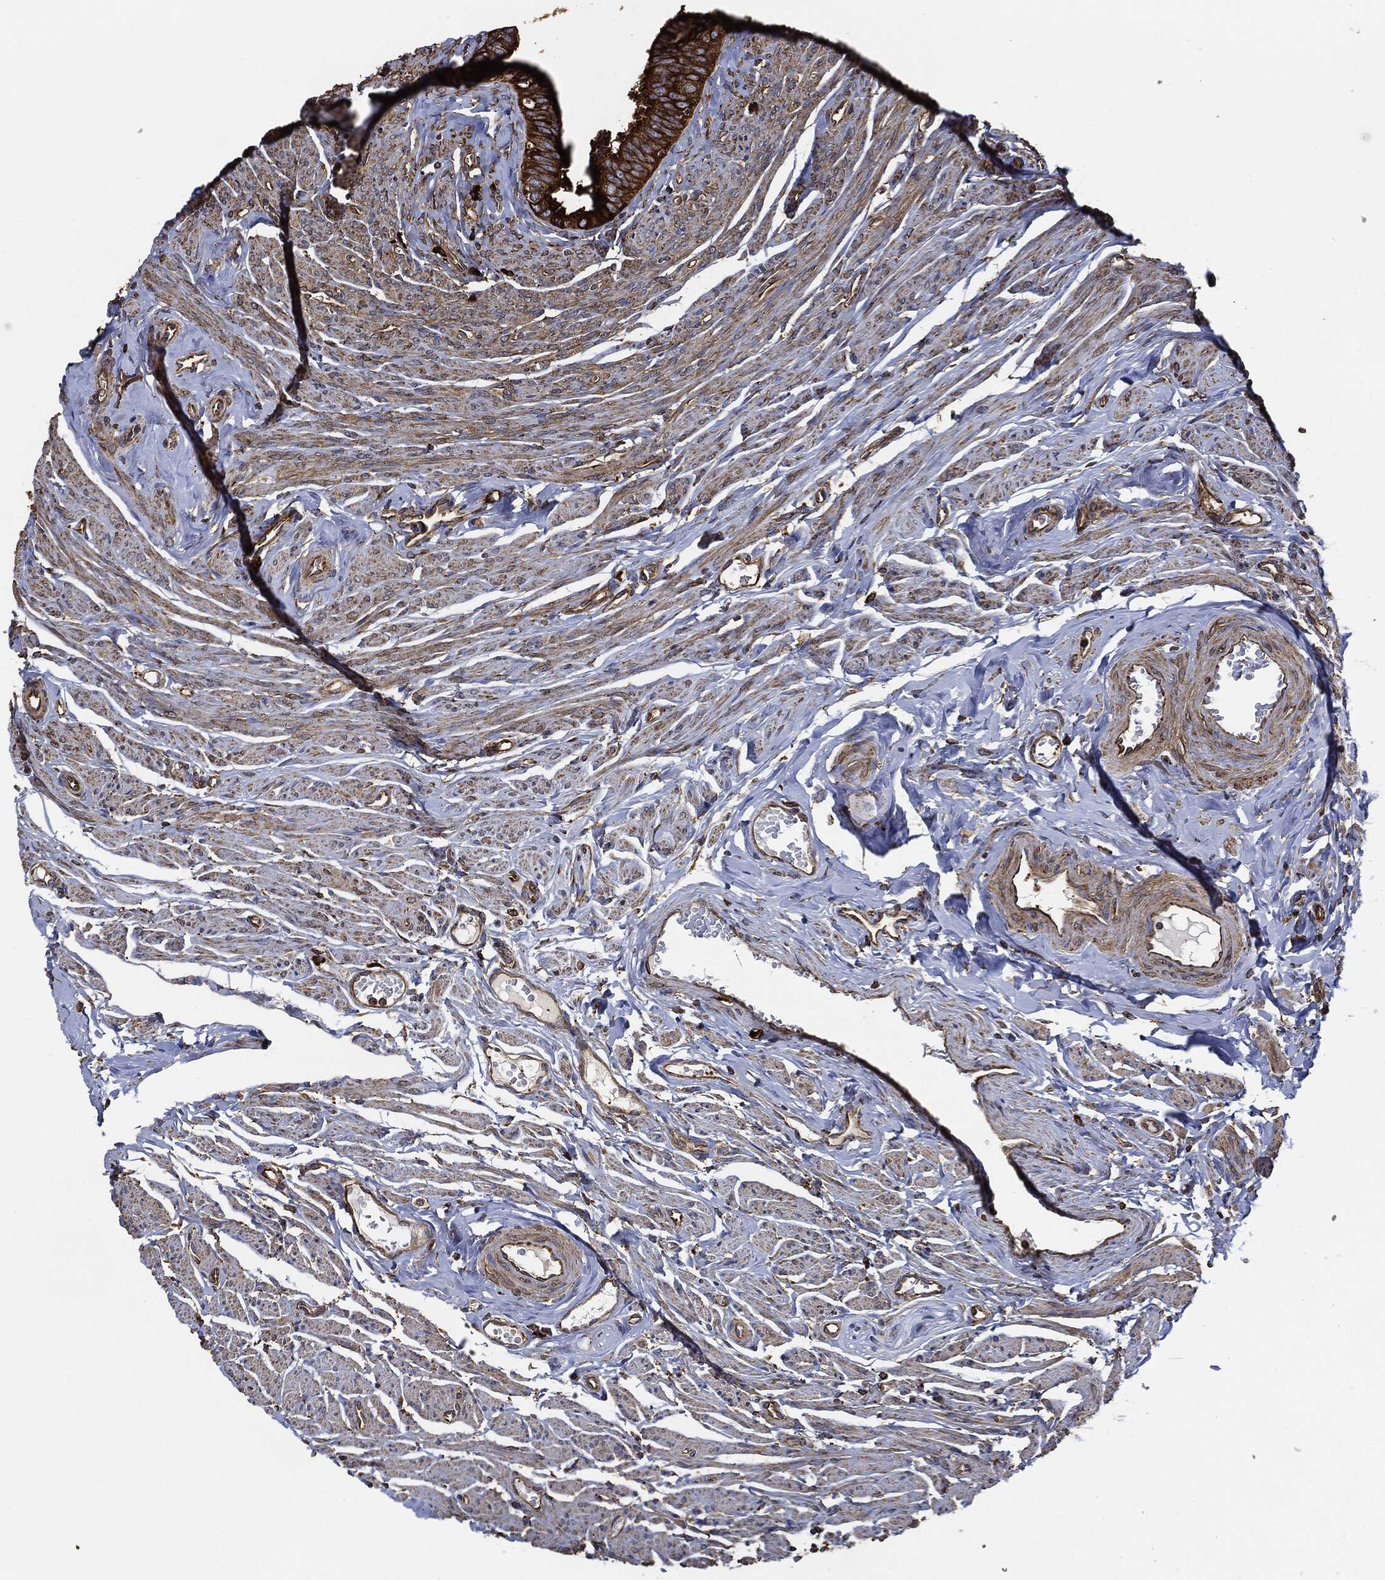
{"staining": {"intensity": "strong", "quantity": ">75%", "location": "cytoplasmic/membranous"}, "tissue": "fallopian tube", "cell_type": "Glandular cells", "image_type": "normal", "snomed": [{"axis": "morphology", "description": "Normal tissue, NOS"}, {"axis": "topography", "description": "Fallopian tube"}], "caption": "Protein staining of benign fallopian tube displays strong cytoplasmic/membranous expression in about >75% of glandular cells.", "gene": "AMFR", "patient": {"sex": "female", "age": 54}}